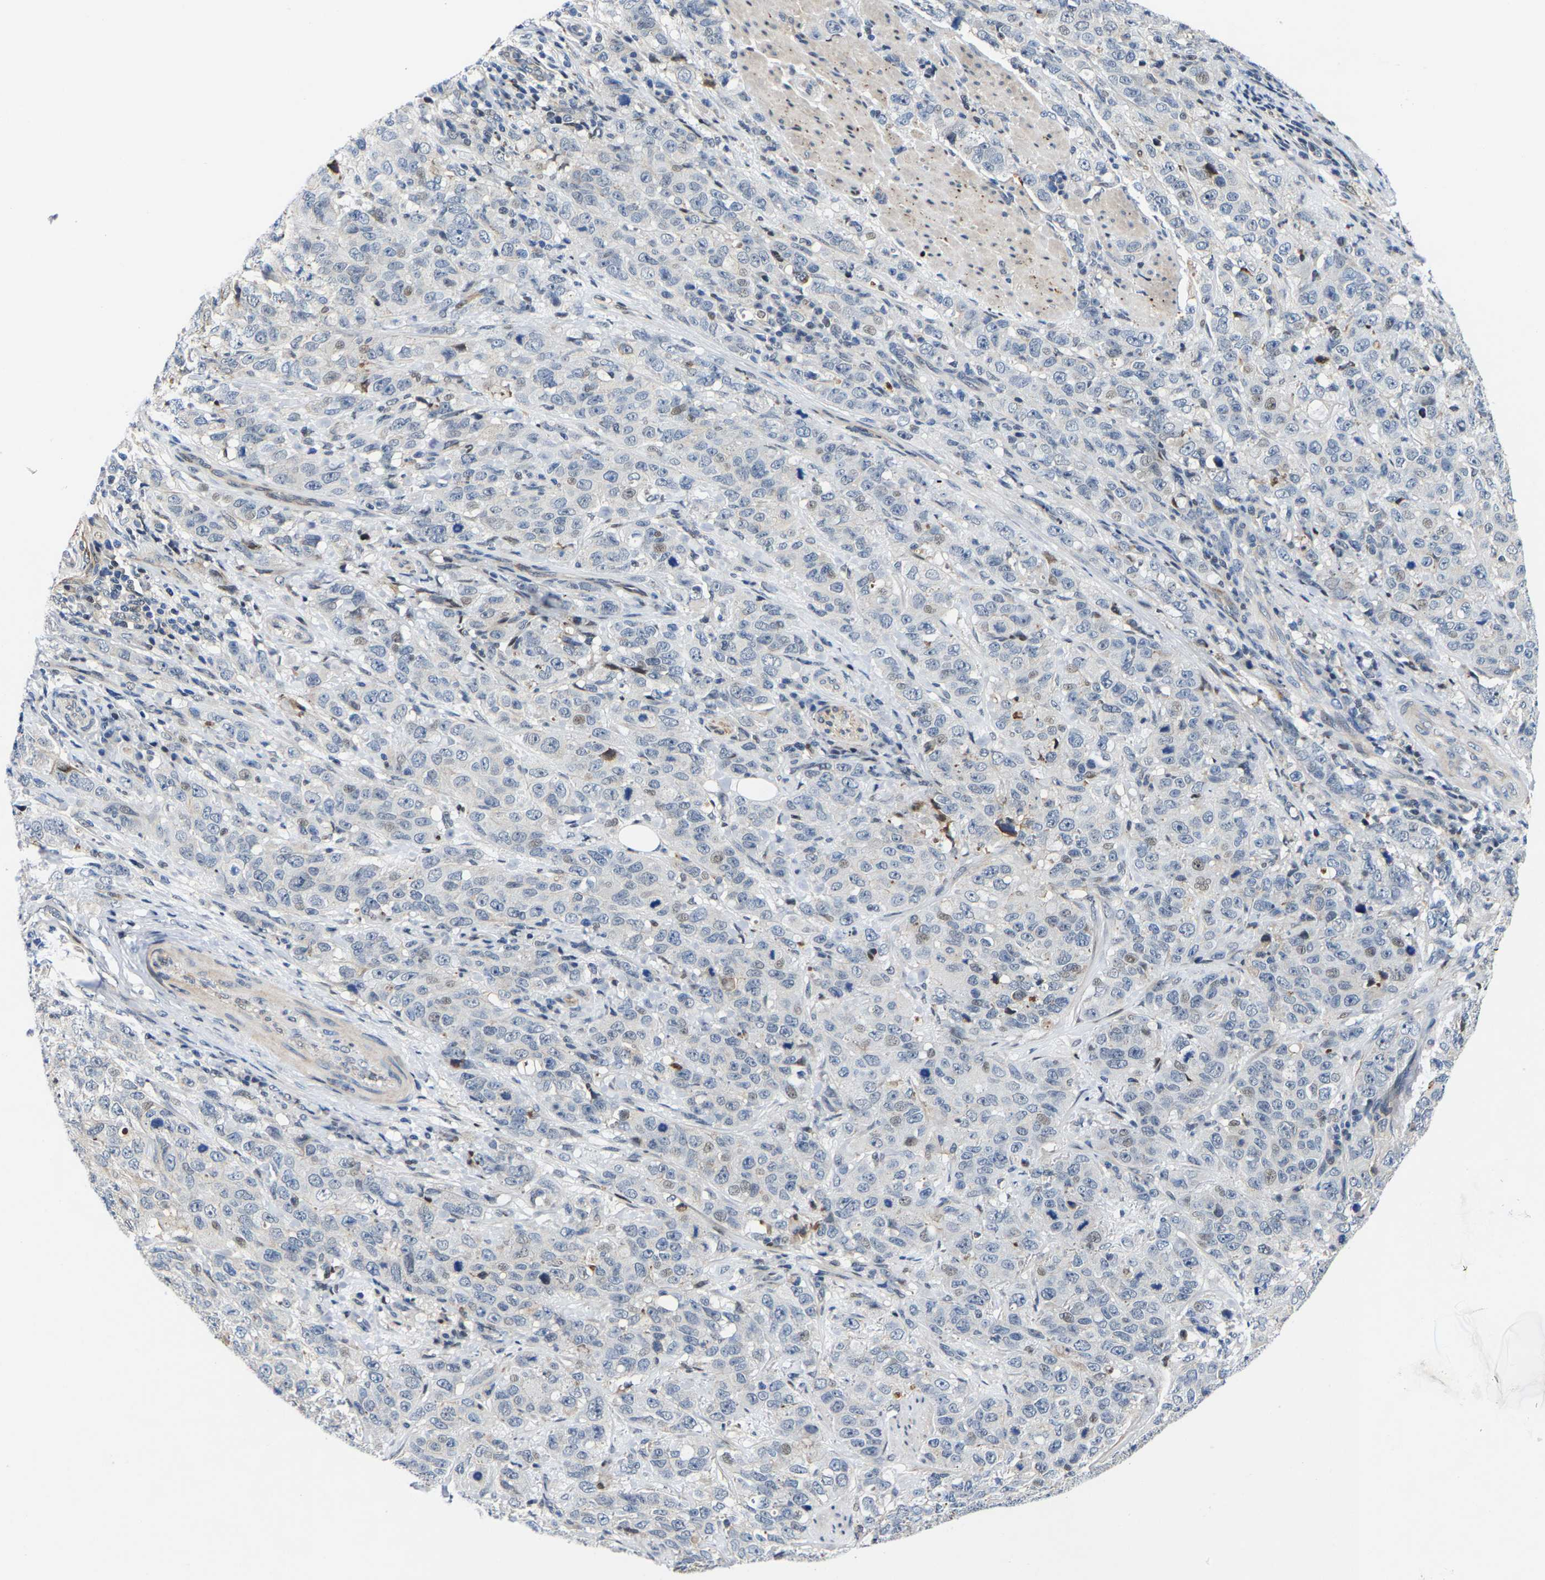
{"staining": {"intensity": "negative", "quantity": "none", "location": "none"}, "tissue": "stomach cancer", "cell_type": "Tumor cells", "image_type": "cancer", "snomed": [{"axis": "morphology", "description": "Adenocarcinoma, NOS"}, {"axis": "topography", "description": "Stomach"}], "caption": "An immunohistochemistry (IHC) image of adenocarcinoma (stomach) is shown. There is no staining in tumor cells of adenocarcinoma (stomach).", "gene": "GTPBP10", "patient": {"sex": "male", "age": 48}}